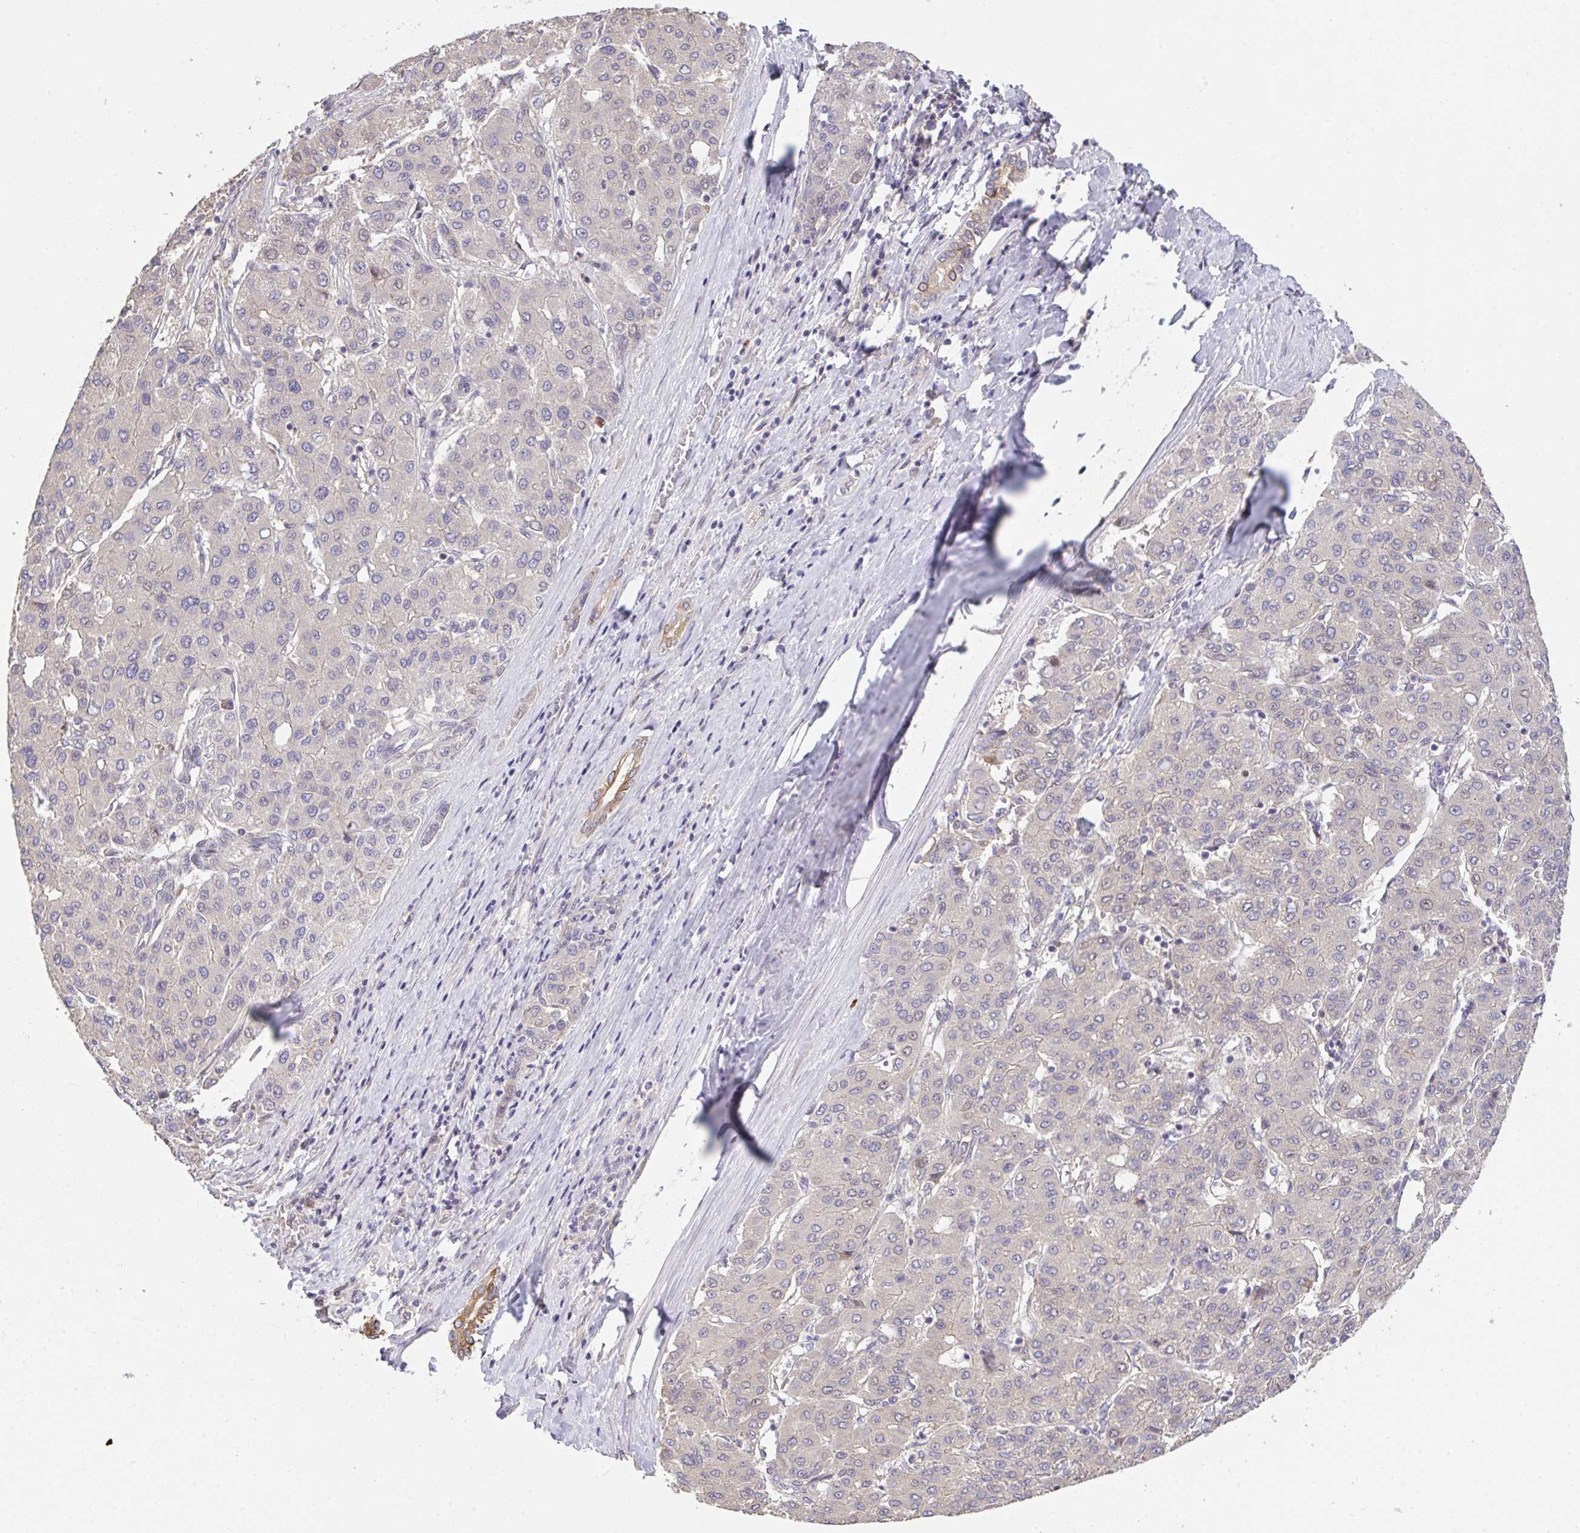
{"staining": {"intensity": "weak", "quantity": "<25%", "location": "nuclear"}, "tissue": "liver cancer", "cell_type": "Tumor cells", "image_type": "cancer", "snomed": [{"axis": "morphology", "description": "Carcinoma, Hepatocellular, NOS"}, {"axis": "topography", "description": "Liver"}], "caption": "This is an IHC image of hepatocellular carcinoma (liver). There is no expression in tumor cells.", "gene": "EEF1AKMT1", "patient": {"sex": "male", "age": 65}}